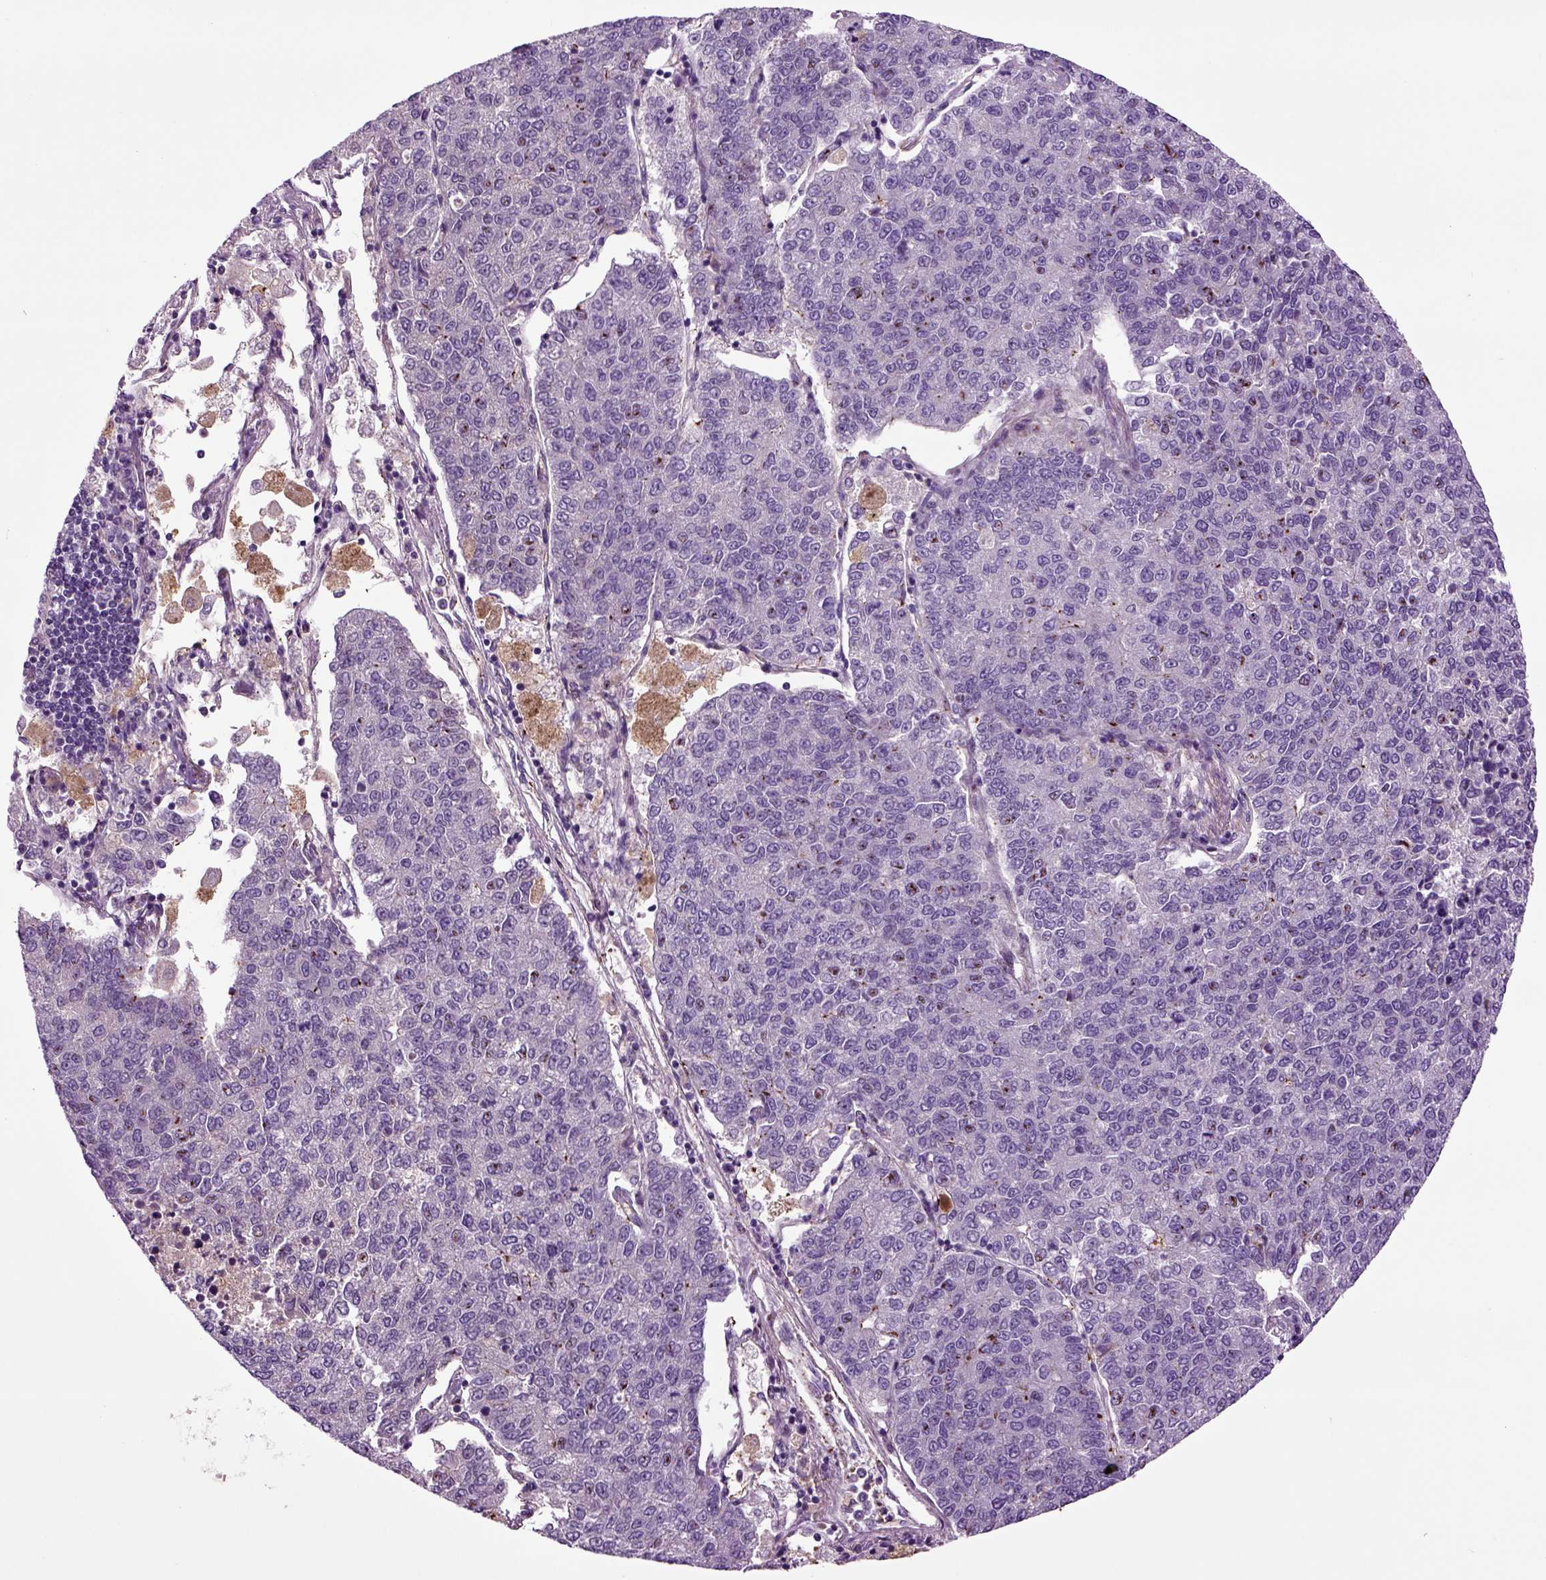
{"staining": {"intensity": "strong", "quantity": "<25%", "location": "cytoplasmic/membranous"}, "tissue": "lung cancer", "cell_type": "Tumor cells", "image_type": "cancer", "snomed": [{"axis": "morphology", "description": "Adenocarcinoma, NOS"}, {"axis": "topography", "description": "Lung"}], "caption": "This histopathology image exhibits immunohistochemistry (IHC) staining of human lung cancer (adenocarcinoma), with medium strong cytoplasmic/membranous positivity in approximately <25% of tumor cells.", "gene": "SPON1", "patient": {"sex": "male", "age": 49}}